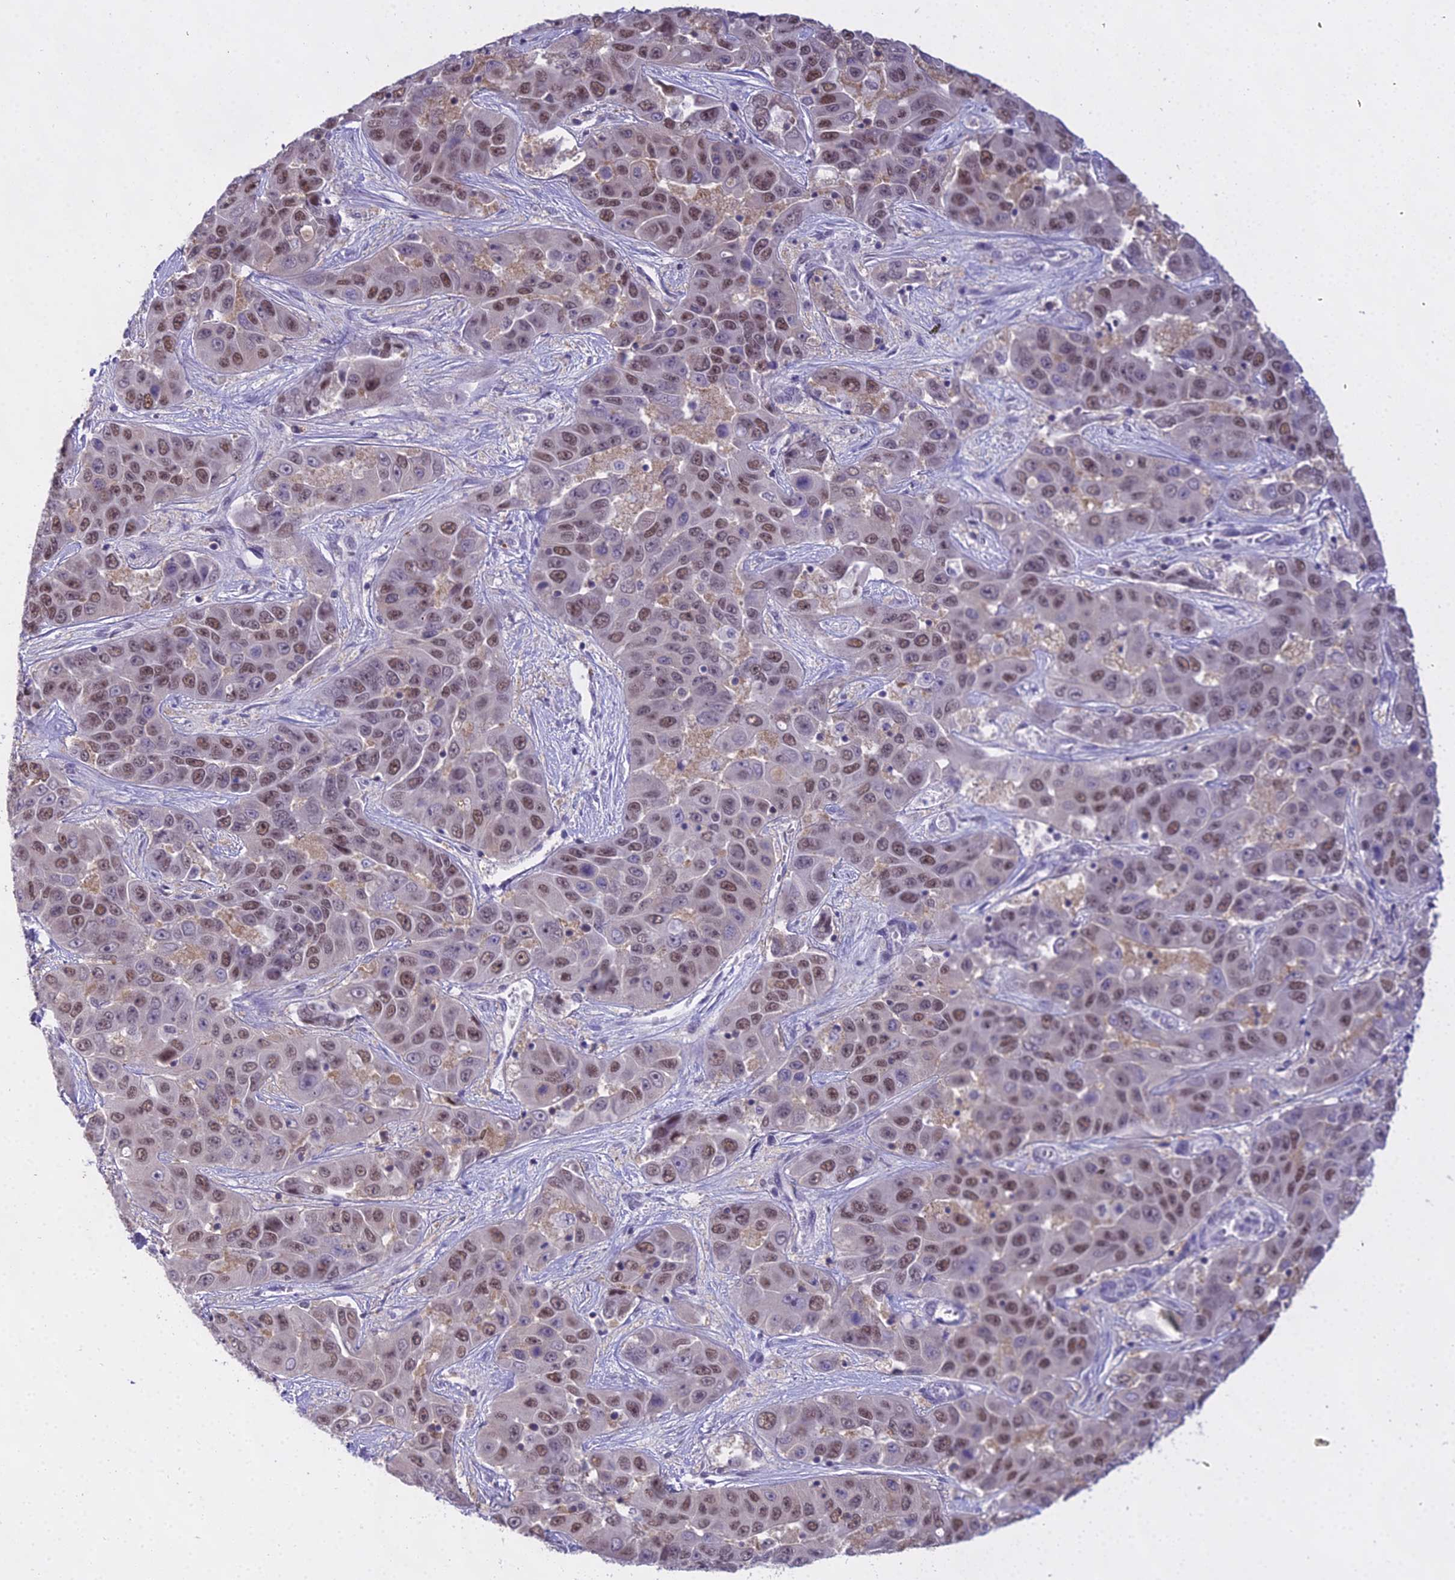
{"staining": {"intensity": "moderate", "quantity": "25%-75%", "location": "nuclear"}, "tissue": "liver cancer", "cell_type": "Tumor cells", "image_type": "cancer", "snomed": [{"axis": "morphology", "description": "Cholangiocarcinoma"}, {"axis": "topography", "description": "Liver"}], "caption": "Protein expression analysis of cholangiocarcinoma (liver) demonstrates moderate nuclear positivity in approximately 25%-75% of tumor cells. Nuclei are stained in blue.", "gene": "MAT2A", "patient": {"sex": "female", "age": 52}}